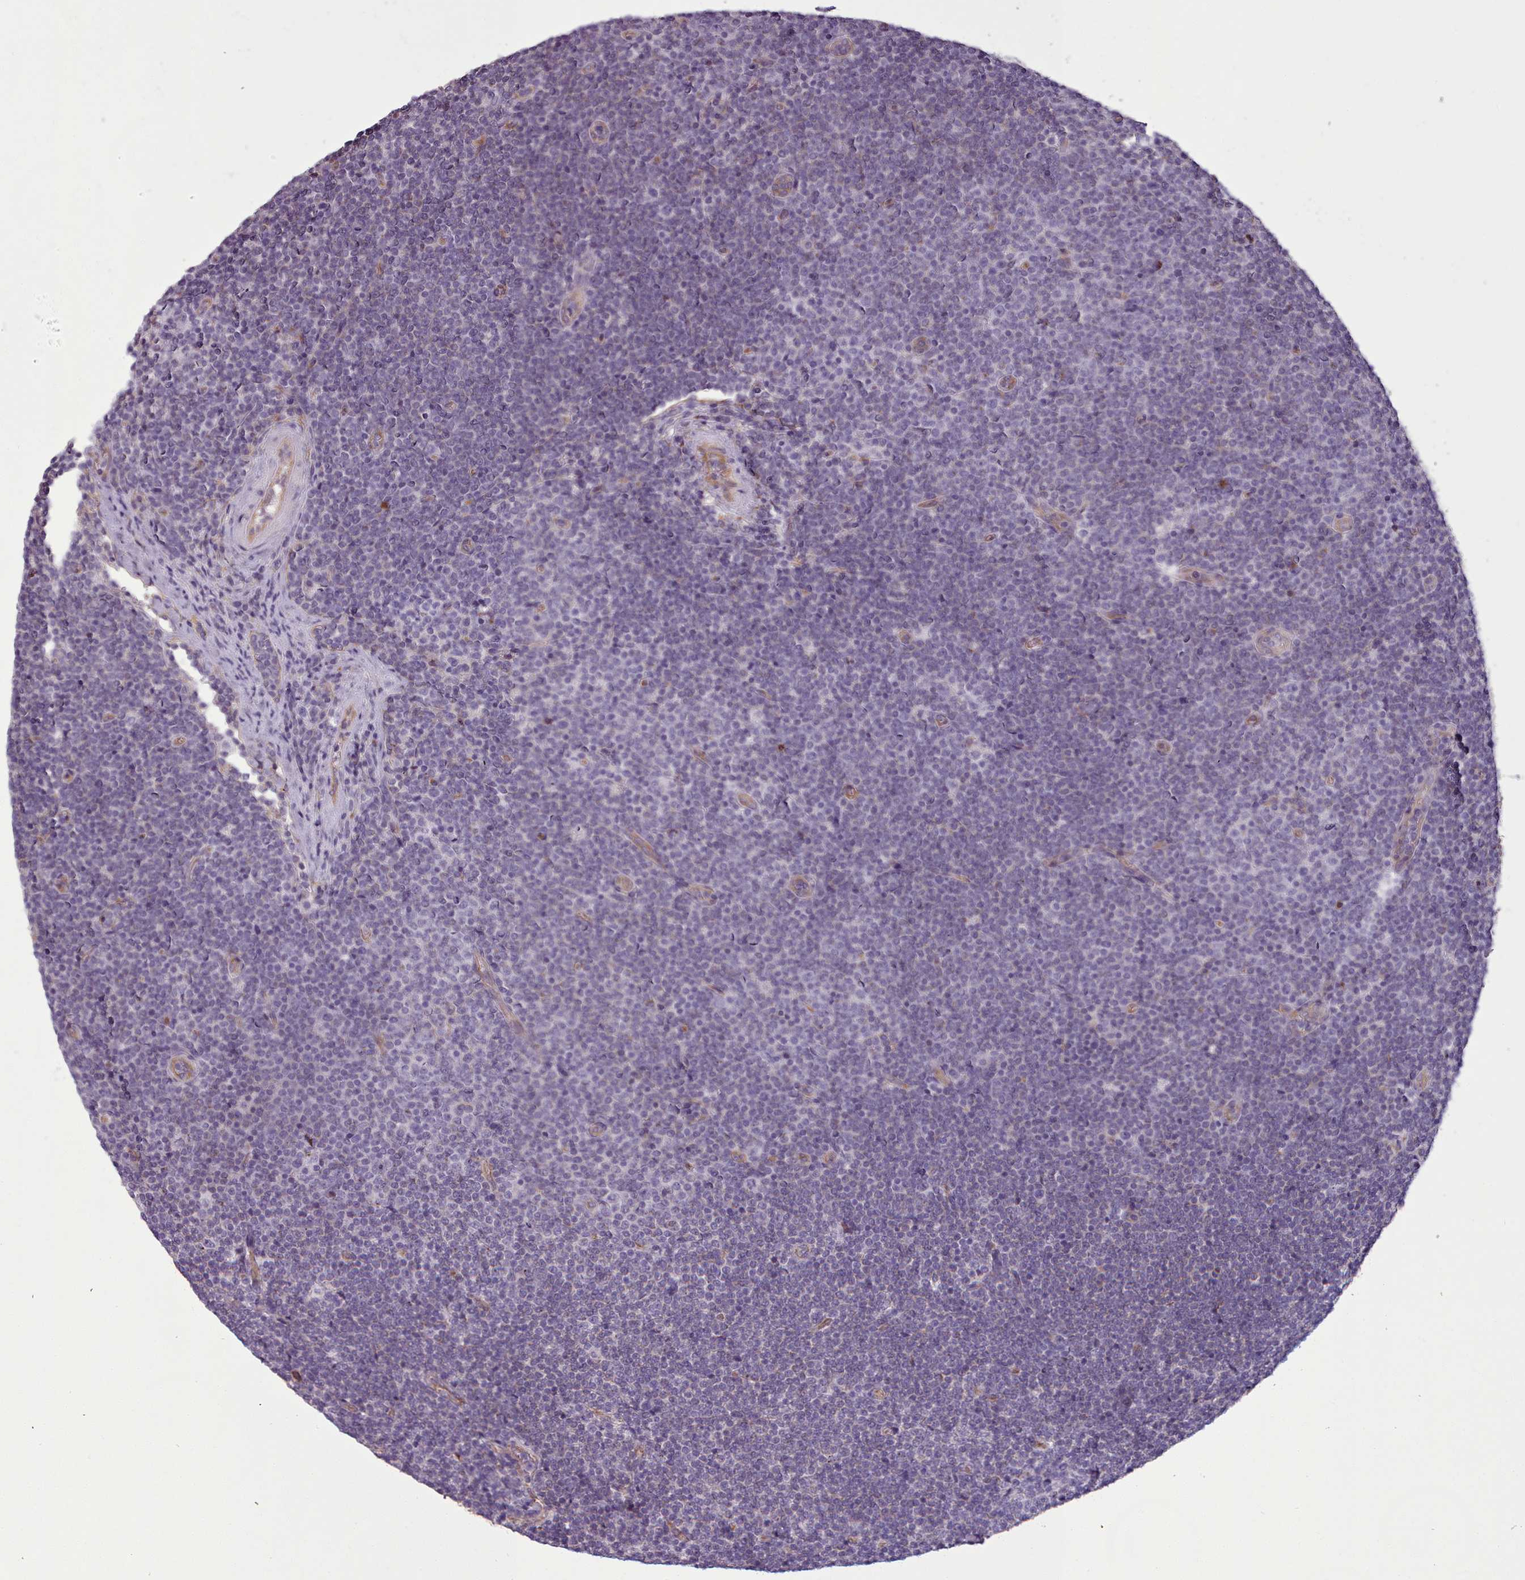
{"staining": {"intensity": "negative", "quantity": "none", "location": "none"}, "tissue": "lymphoma", "cell_type": "Tumor cells", "image_type": "cancer", "snomed": [{"axis": "morphology", "description": "Malignant lymphoma, non-Hodgkin's type, Low grade"}, {"axis": "topography", "description": "Lymph node"}], "caption": "DAB (3,3'-diaminobenzidine) immunohistochemical staining of lymphoma reveals no significant expression in tumor cells.", "gene": "PLD4", "patient": {"sex": "male", "age": 48}}